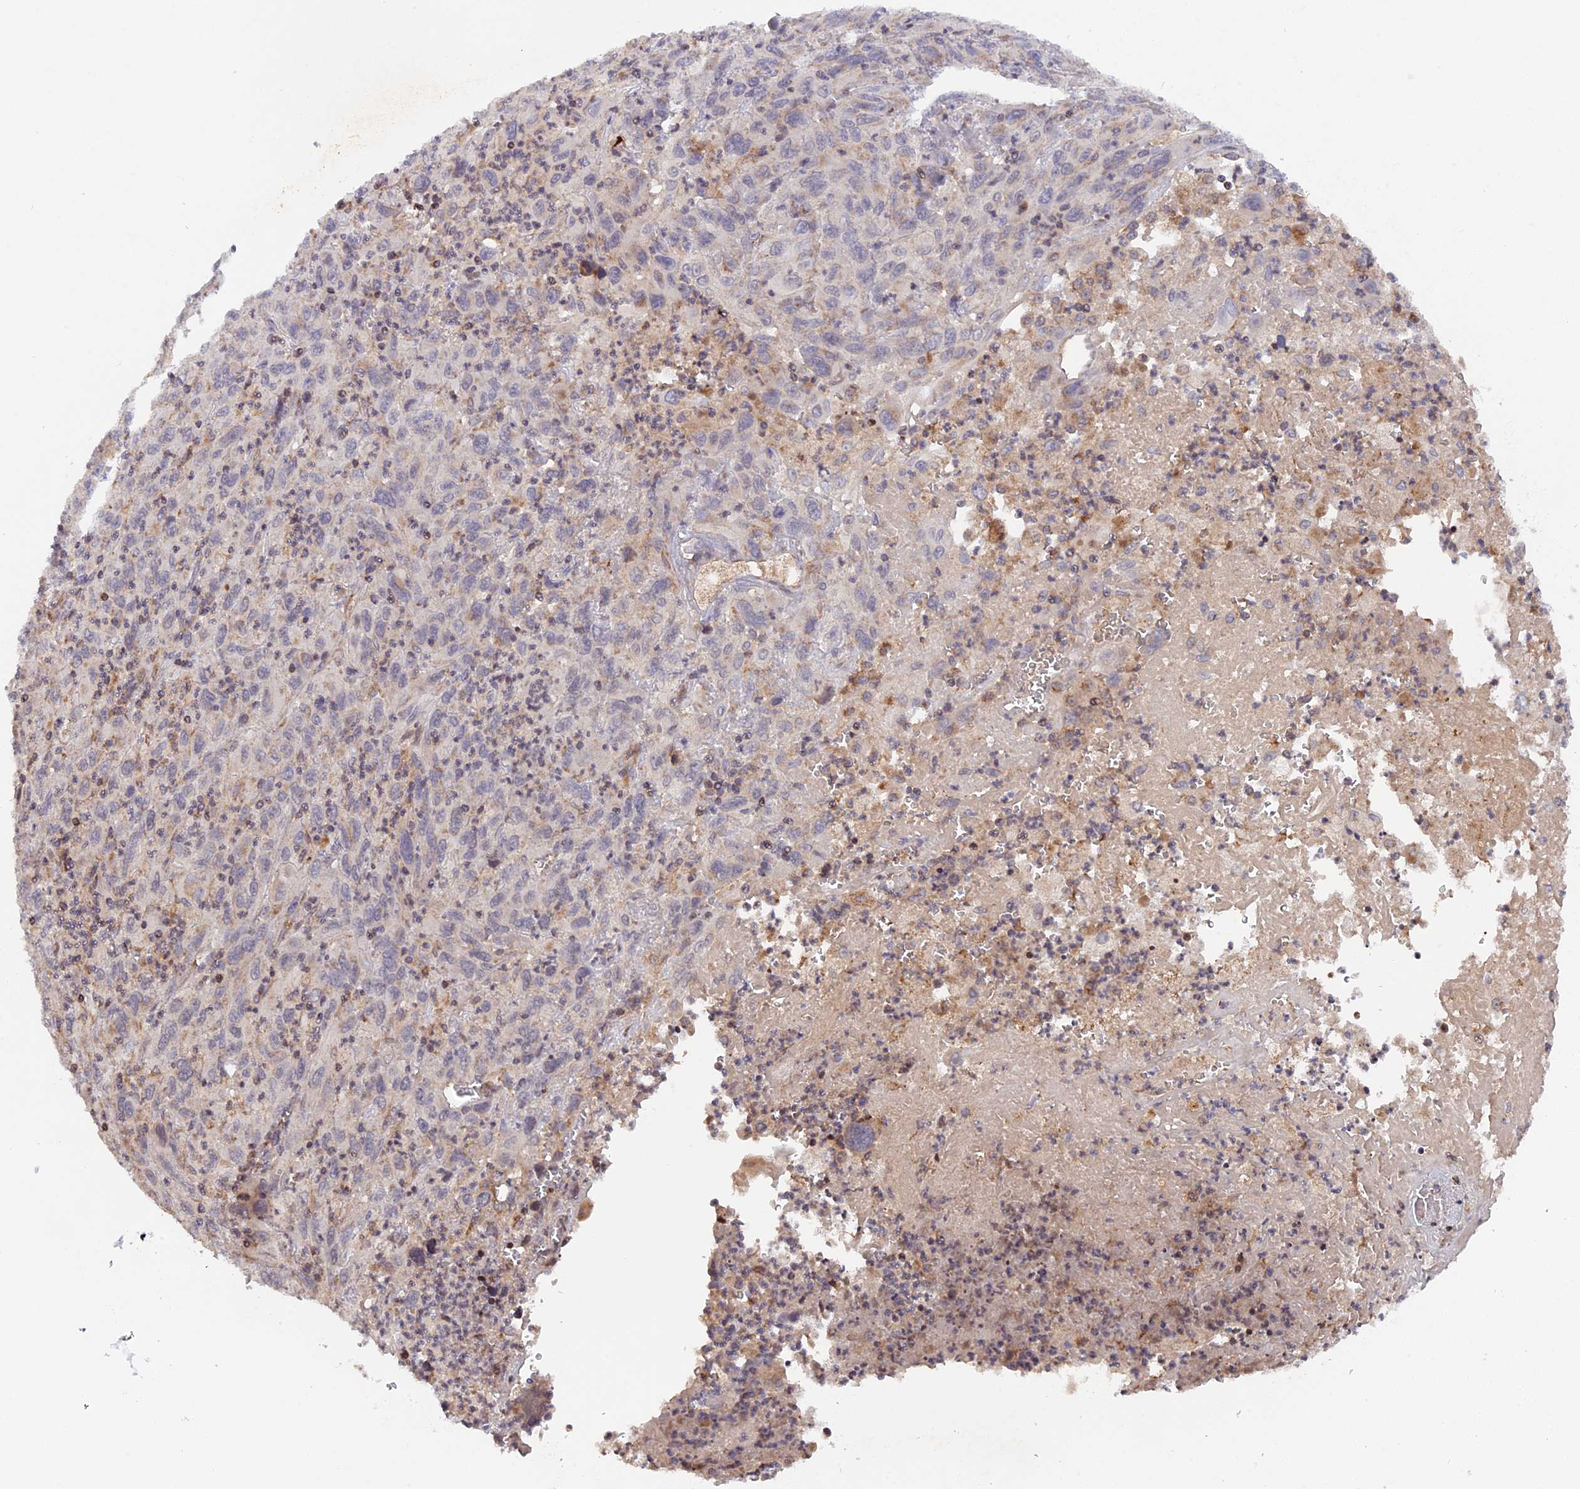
{"staining": {"intensity": "negative", "quantity": "none", "location": "none"}, "tissue": "melanoma", "cell_type": "Tumor cells", "image_type": "cancer", "snomed": [{"axis": "morphology", "description": "Malignant melanoma, Metastatic site"}, {"axis": "topography", "description": "Skin"}], "caption": "Immunohistochemistry of malignant melanoma (metastatic site) reveals no expression in tumor cells. (DAB immunohistochemistry (IHC) with hematoxylin counter stain).", "gene": "MPV17L", "patient": {"sex": "female", "age": 56}}